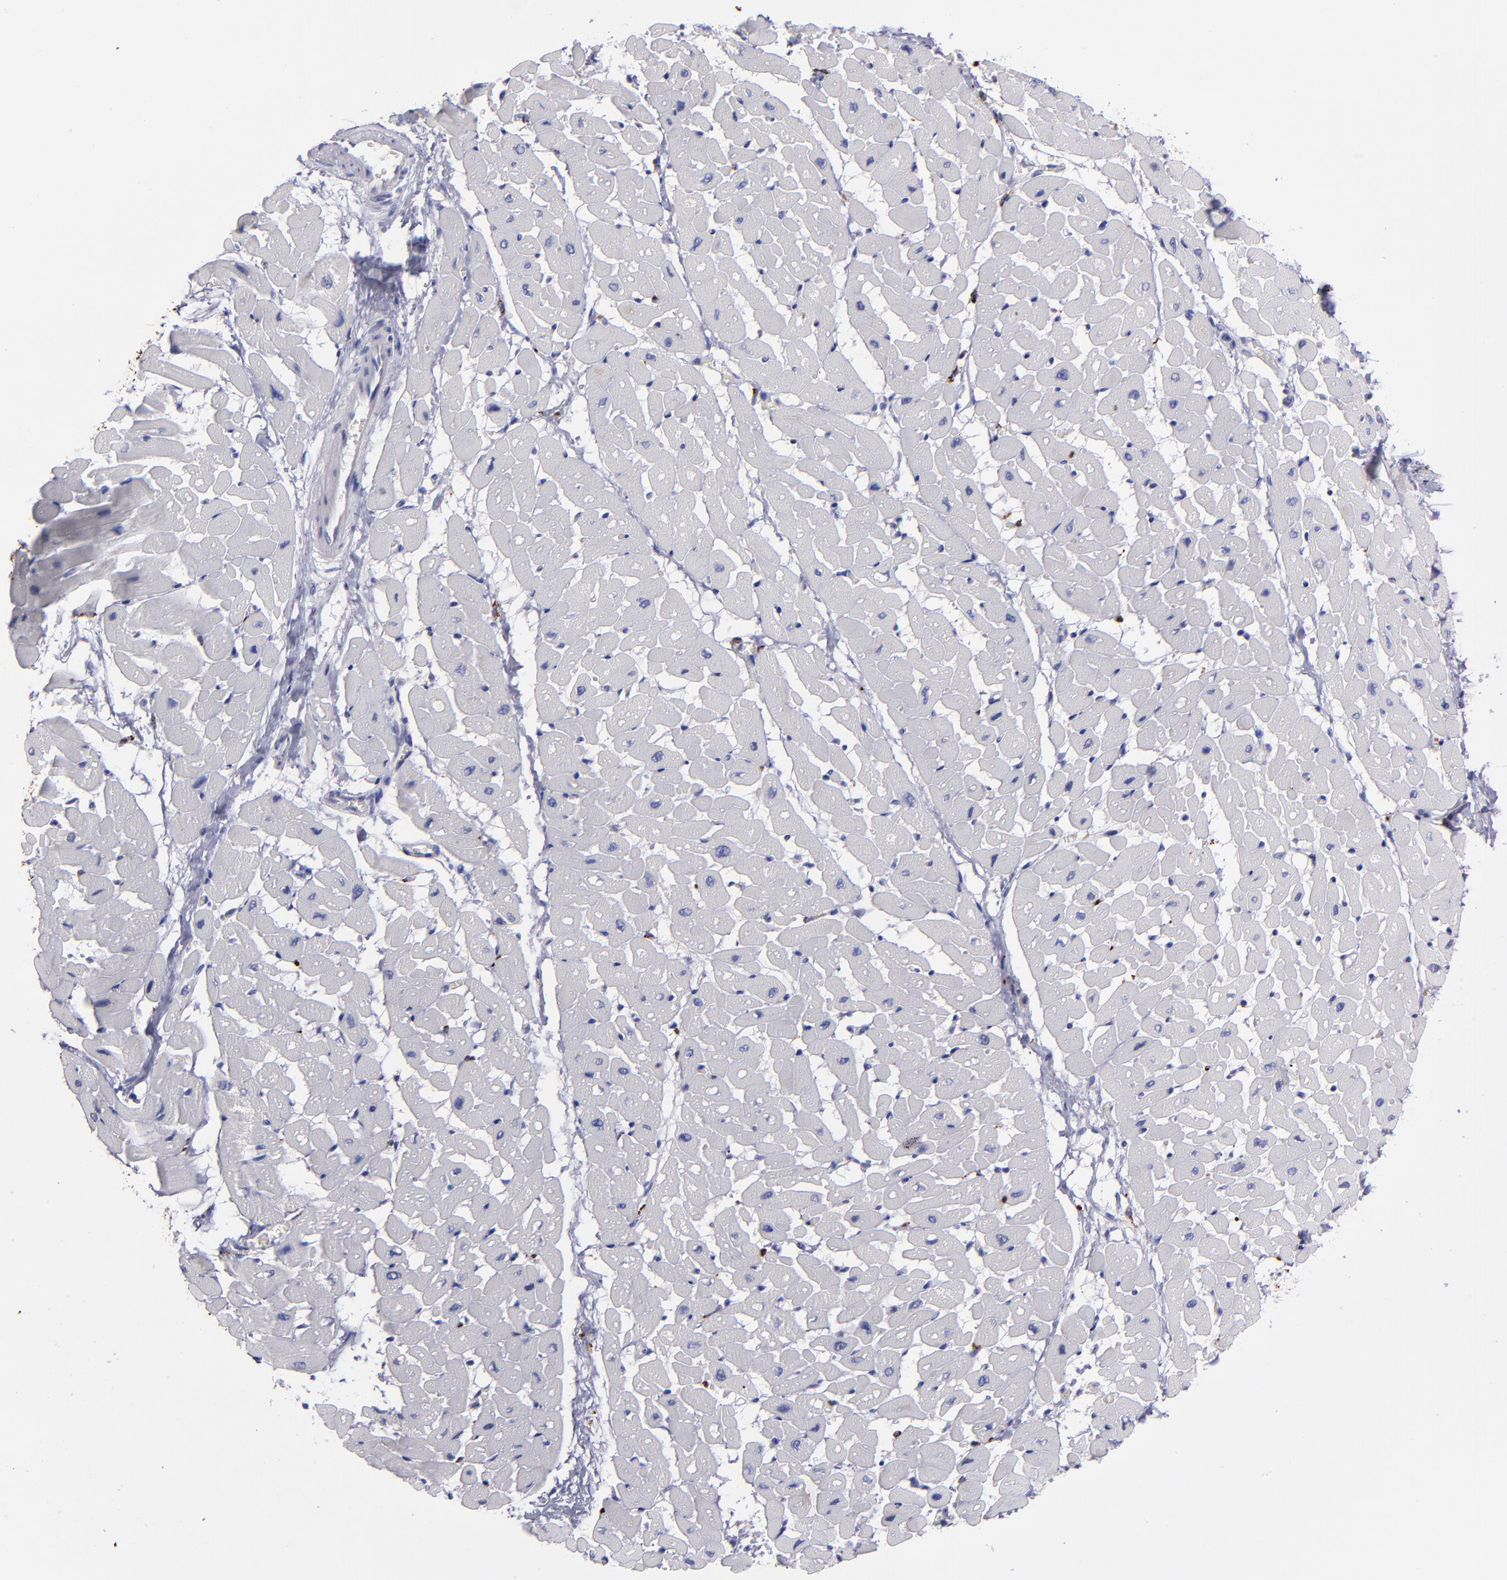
{"staining": {"intensity": "negative", "quantity": "none", "location": "none"}, "tissue": "heart muscle", "cell_type": "Cardiomyocytes", "image_type": "normal", "snomed": [{"axis": "morphology", "description": "Normal tissue, NOS"}, {"axis": "topography", "description": "Heart"}], "caption": "IHC of normal heart muscle reveals no staining in cardiomyocytes.", "gene": "CTSS", "patient": {"sex": "male", "age": 45}}